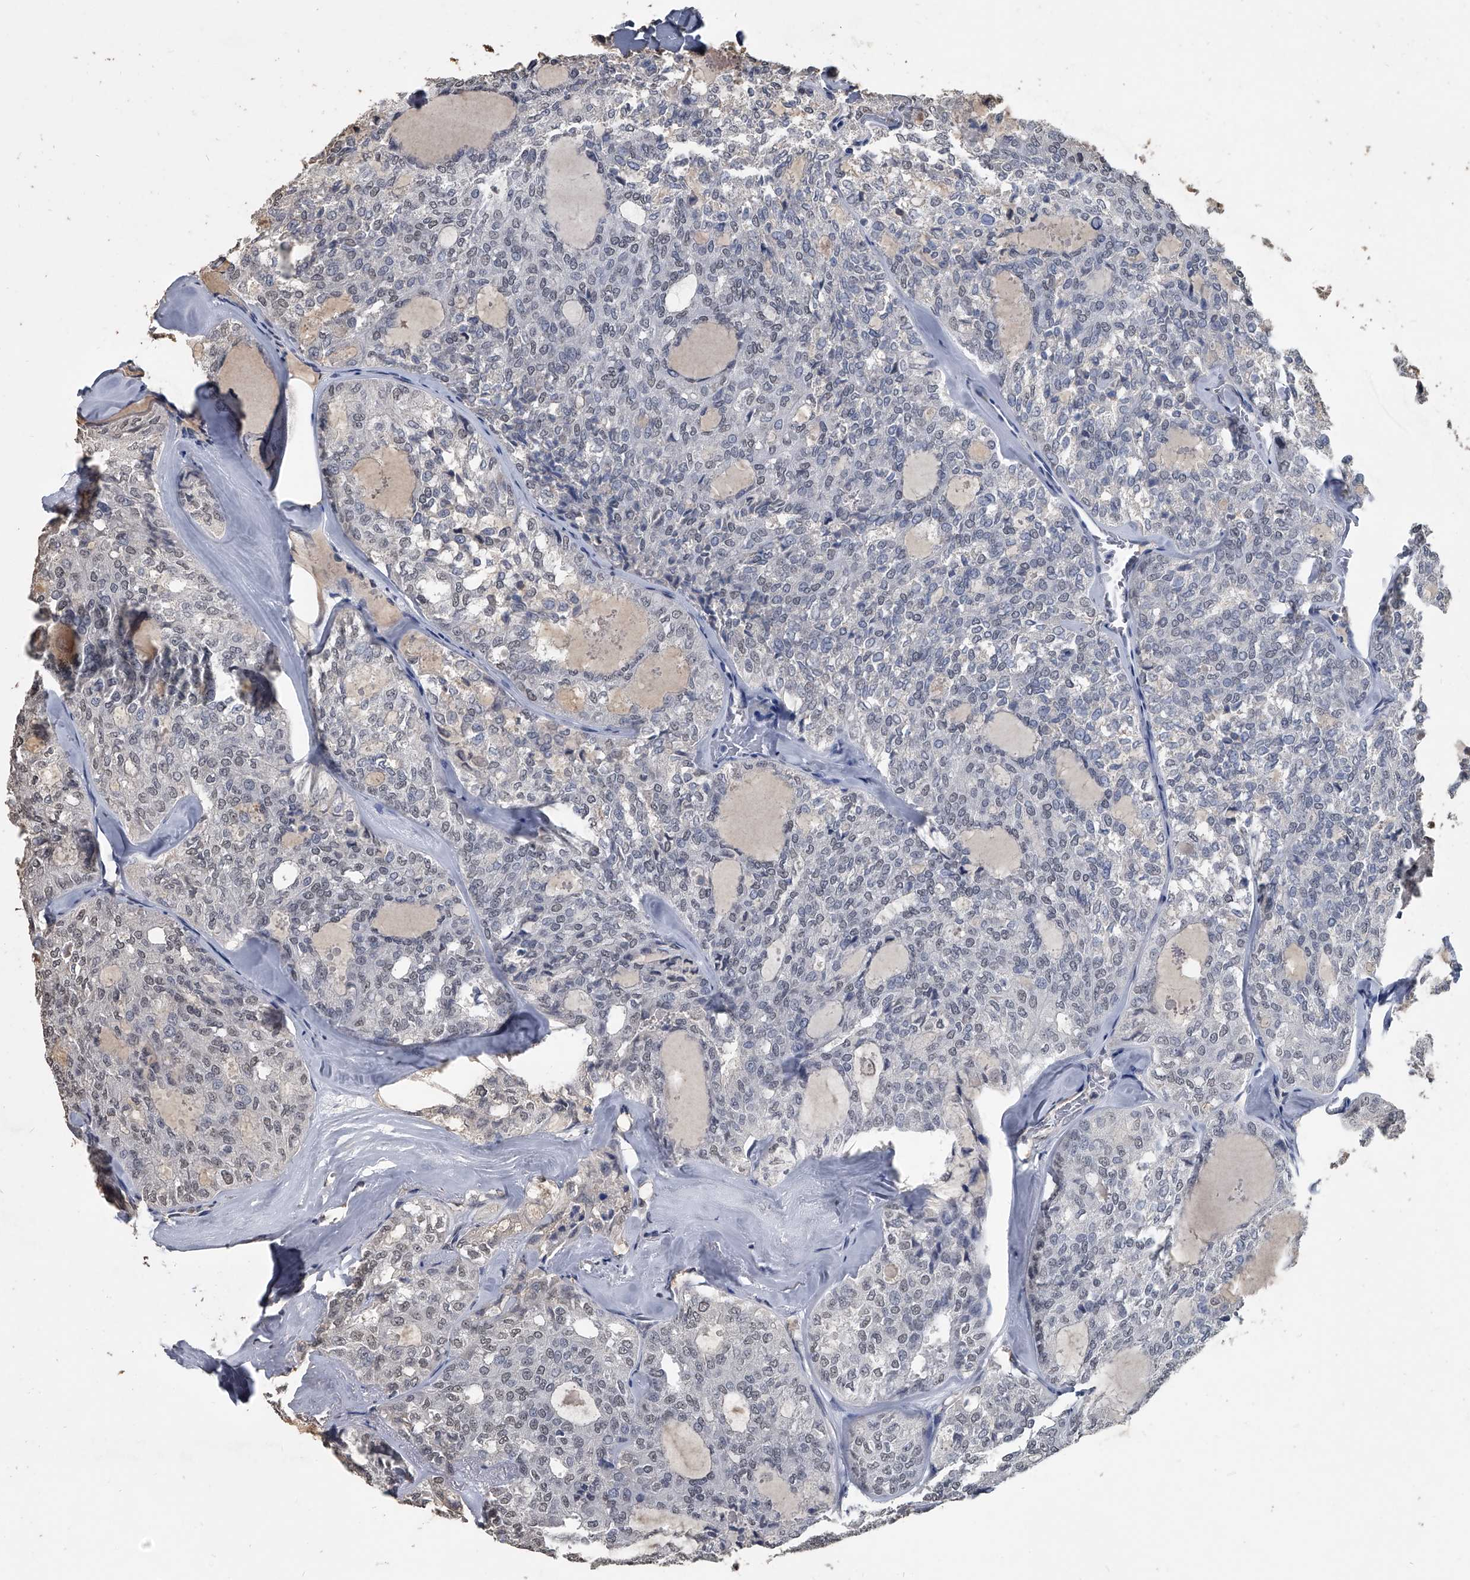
{"staining": {"intensity": "weak", "quantity": "<25%", "location": "nuclear"}, "tissue": "thyroid cancer", "cell_type": "Tumor cells", "image_type": "cancer", "snomed": [{"axis": "morphology", "description": "Follicular adenoma carcinoma, NOS"}, {"axis": "topography", "description": "Thyroid gland"}], "caption": "A histopathology image of human follicular adenoma carcinoma (thyroid) is negative for staining in tumor cells.", "gene": "MATR3", "patient": {"sex": "male", "age": 75}}